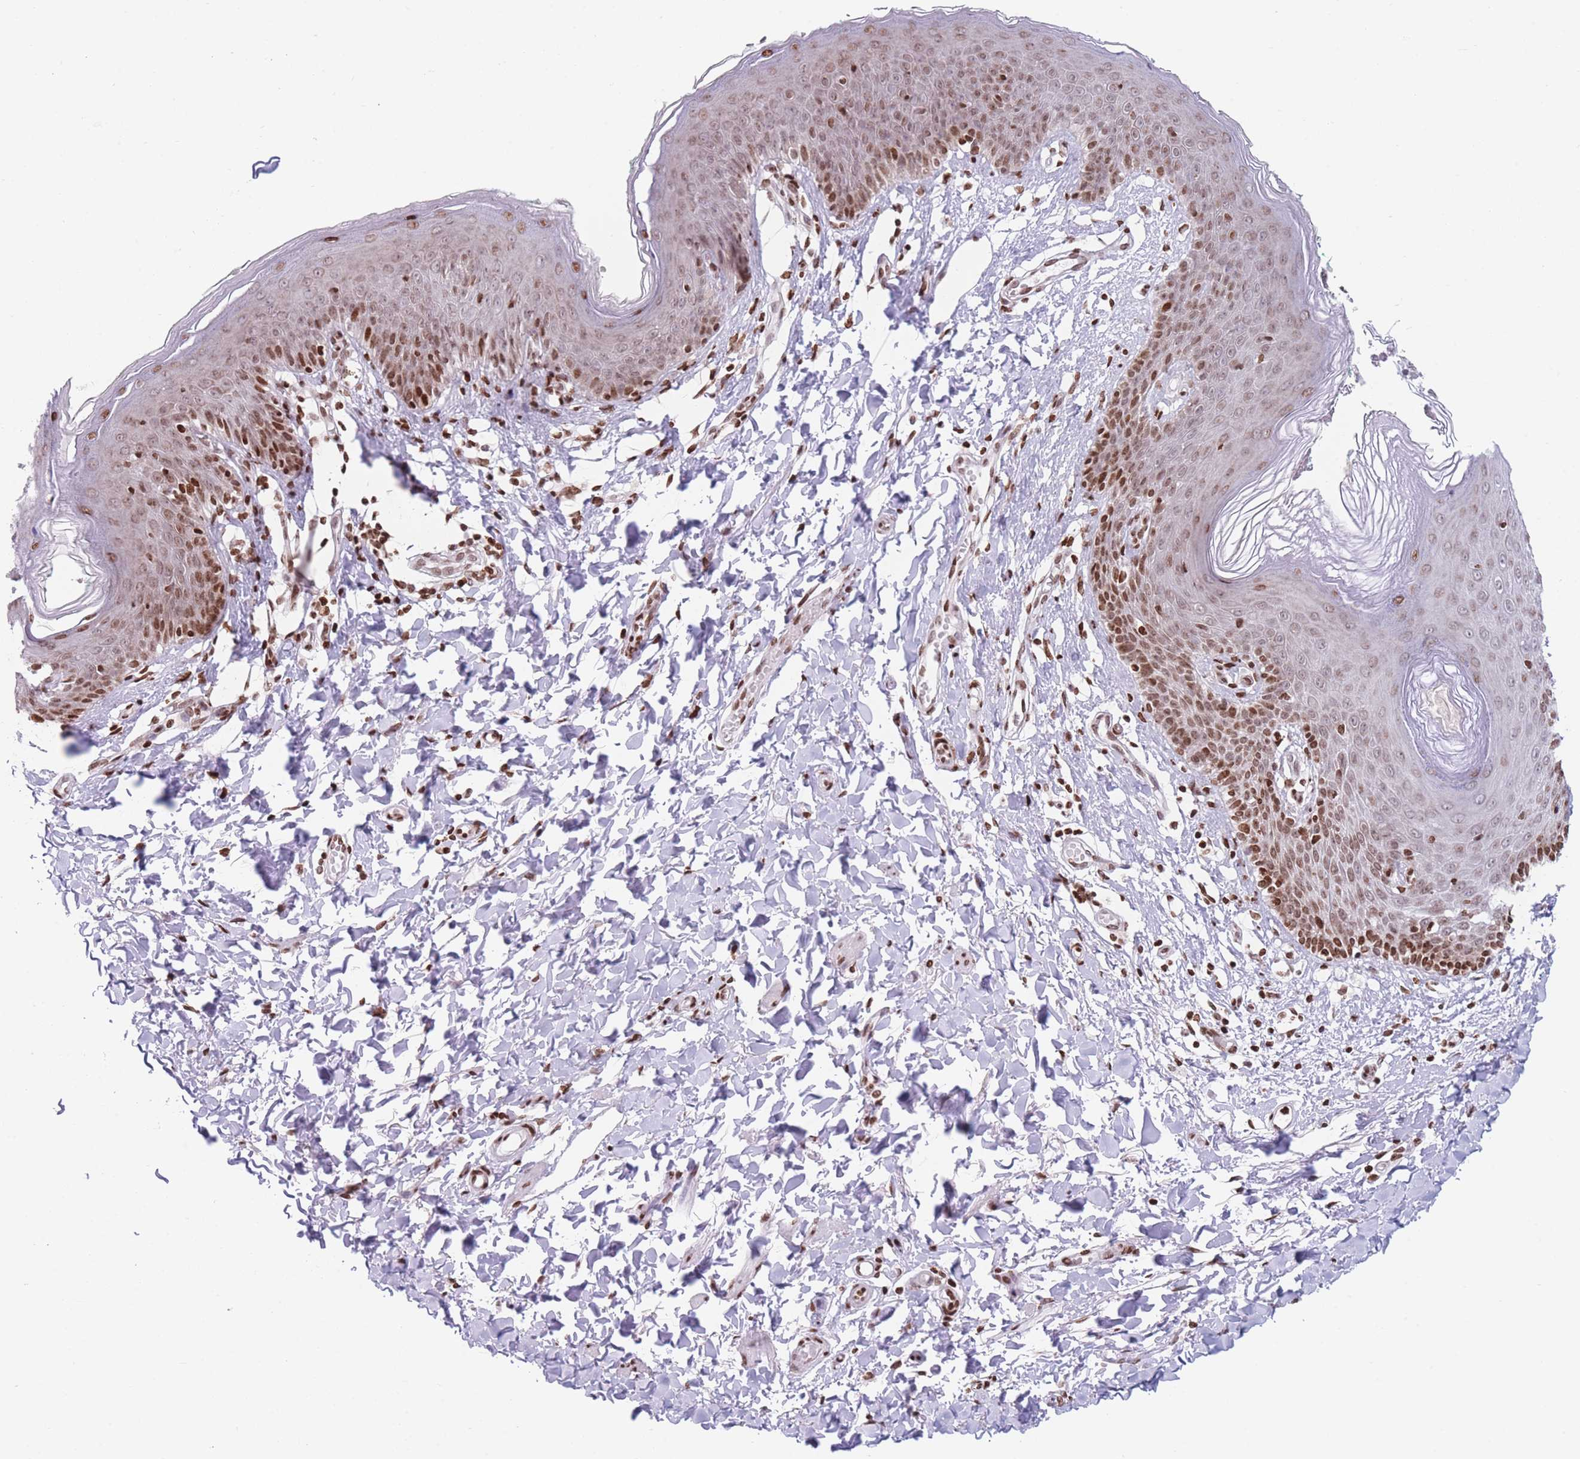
{"staining": {"intensity": "moderate", "quantity": ">75%", "location": "nuclear"}, "tissue": "skin", "cell_type": "Epidermal cells", "image_type": "normal", "snomed": [{"axis": "morphology", "description": "Normal tissue, NOS"}, {"axis": "topography", "description": "Vulva"}], "caption": "A medium amount of moderate nuclear expression is appreciated in about >75% of epidermal cells in benign skin. Ihc stains the protein of interest in brown and the nuclei are stained blue.", "gene": "AK9", "patient": {"sex": "female", "age": 66}}